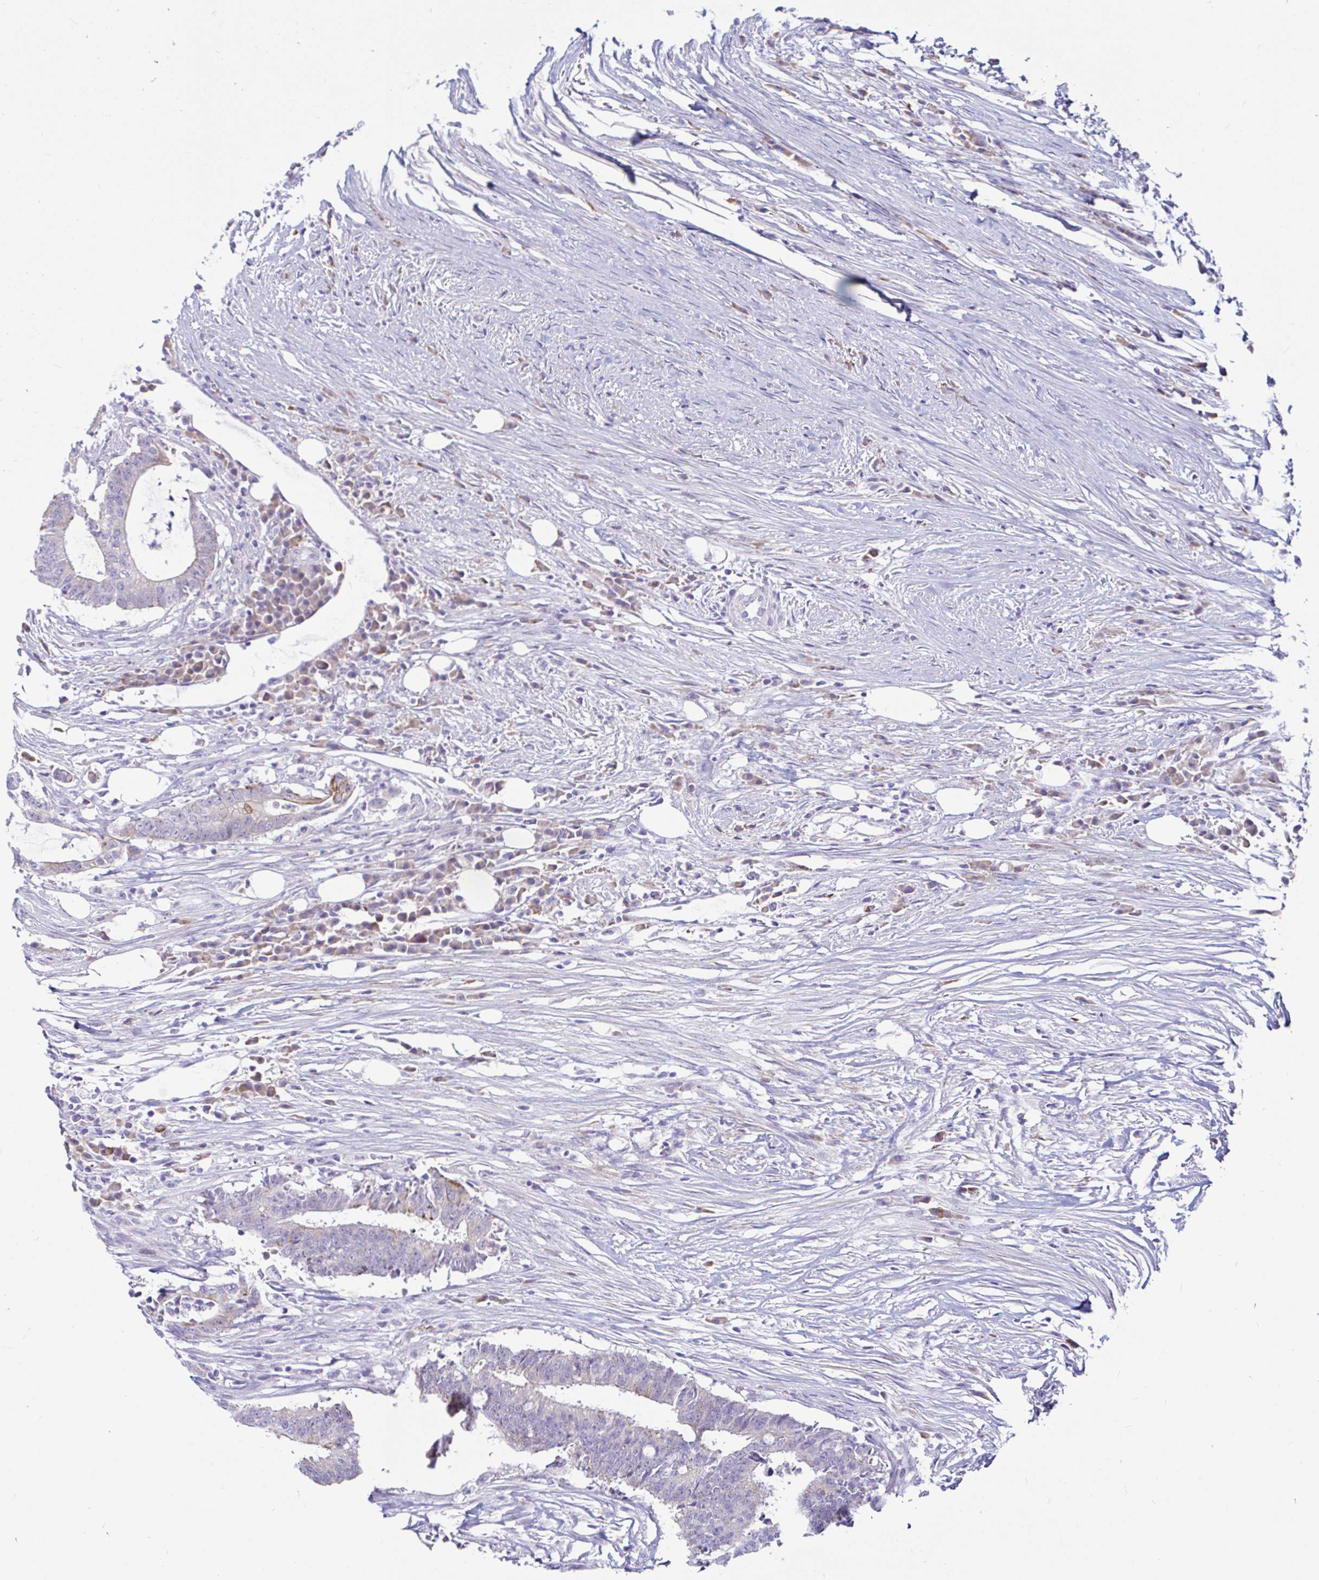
{"staining": {"intensity": "weak", "quantity": "<25%", "location": "cytoplasmic/membranous"}, "tissue": "colorectal cancer", "cell_type": "Tumor cells", "image_type": "cancer", "snomed": [{"axis": "morphology", "description": "Adenocarcinoma, NOS"}, {"axis": "topography", "description": "Colon"}], "caption": "Immunohistochemistry of human colorectal adenocarcinoma shows no expression in tumor cells.", "gene": "NBPF3", "patient": {"sex": "female", "age": 43}}